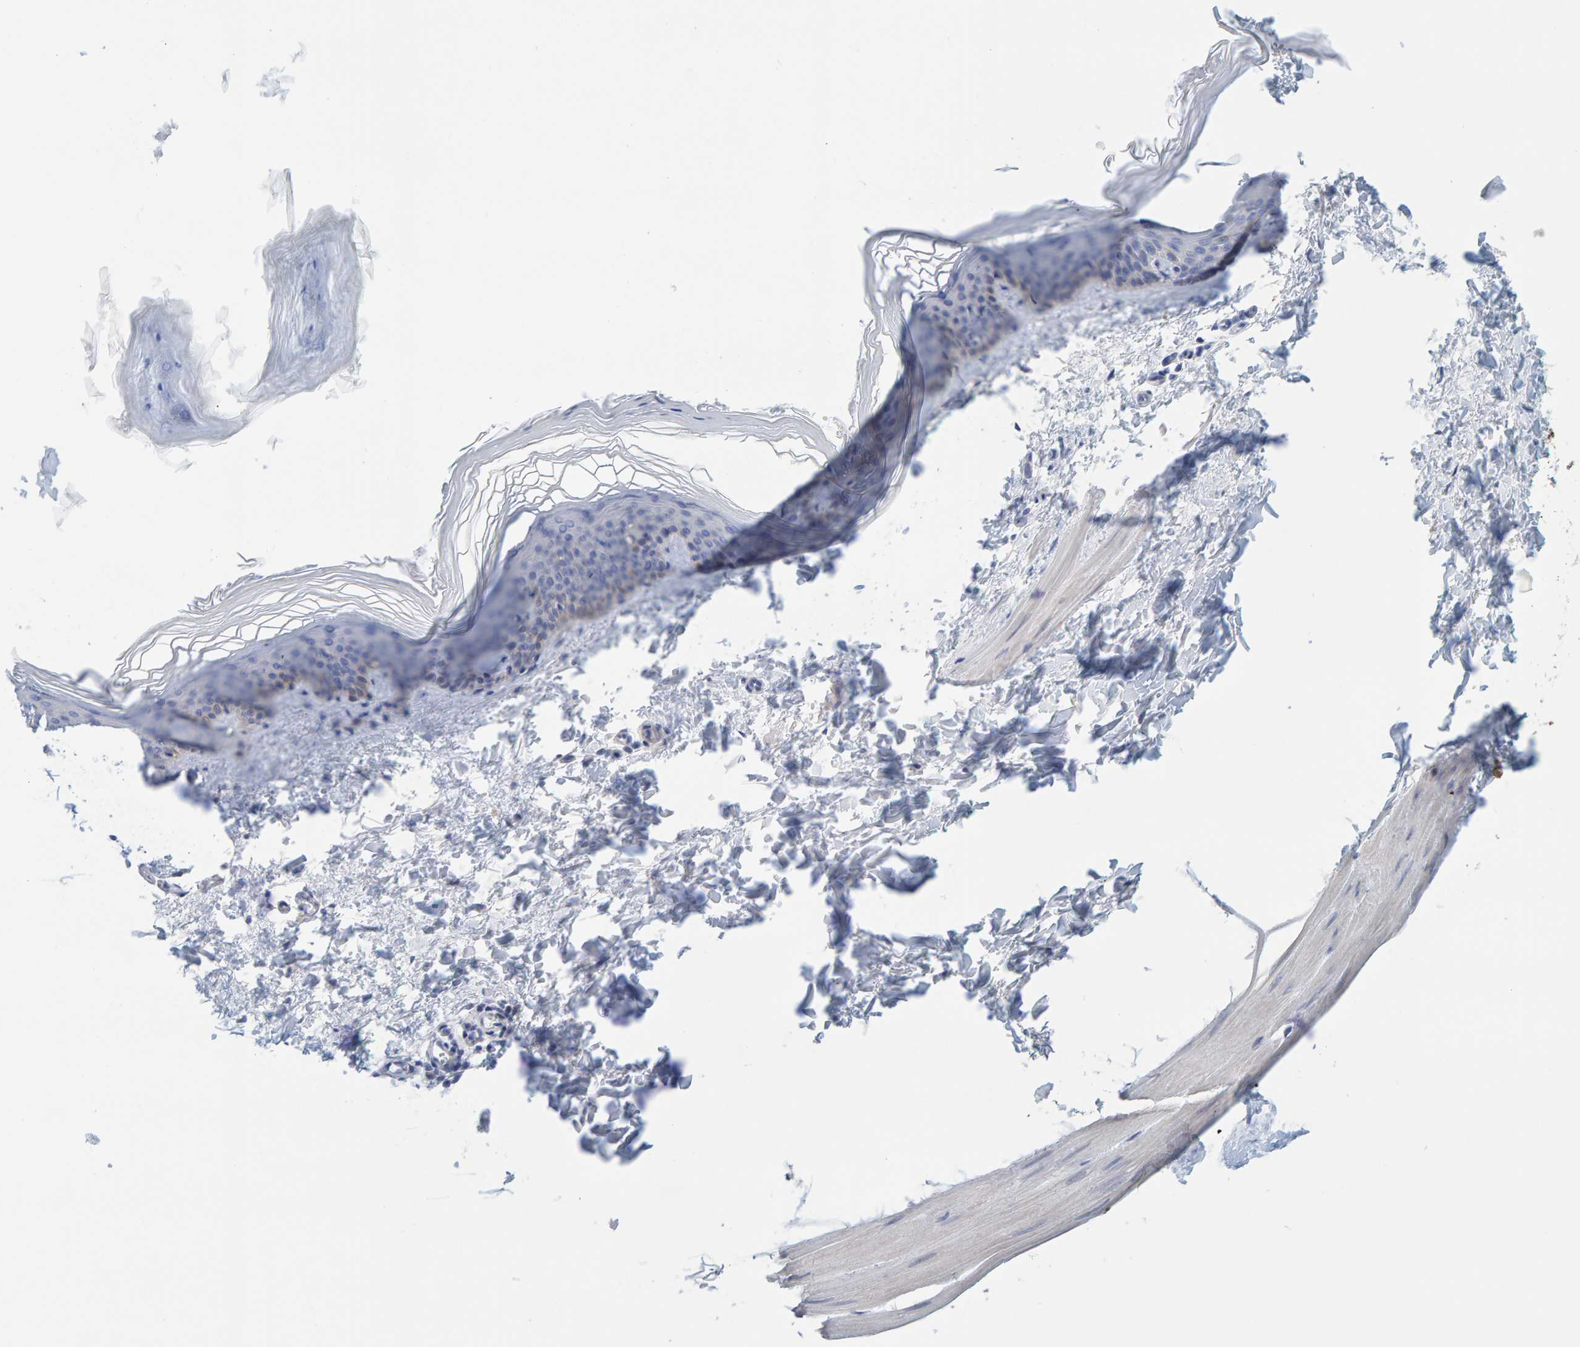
{"staining": {"intensity": "negative", "quantity": "none", "location": "none"}, "tissue": "skin", "cell_type": "Fibroblasts", "image_type": "normal", "snomed": [{"axis": "morphology", "description": "Normal tissue, NOS"}, {"axis": "topography", "description": "Skin"}], "caption": "Immunohistochemical staining of unremarkable human skin reveals no significant positivity in fibroblasts. Nuclei are stained in blue.", "gene": "KLHL11", "patient": {"sex": "female", "age": 27}}